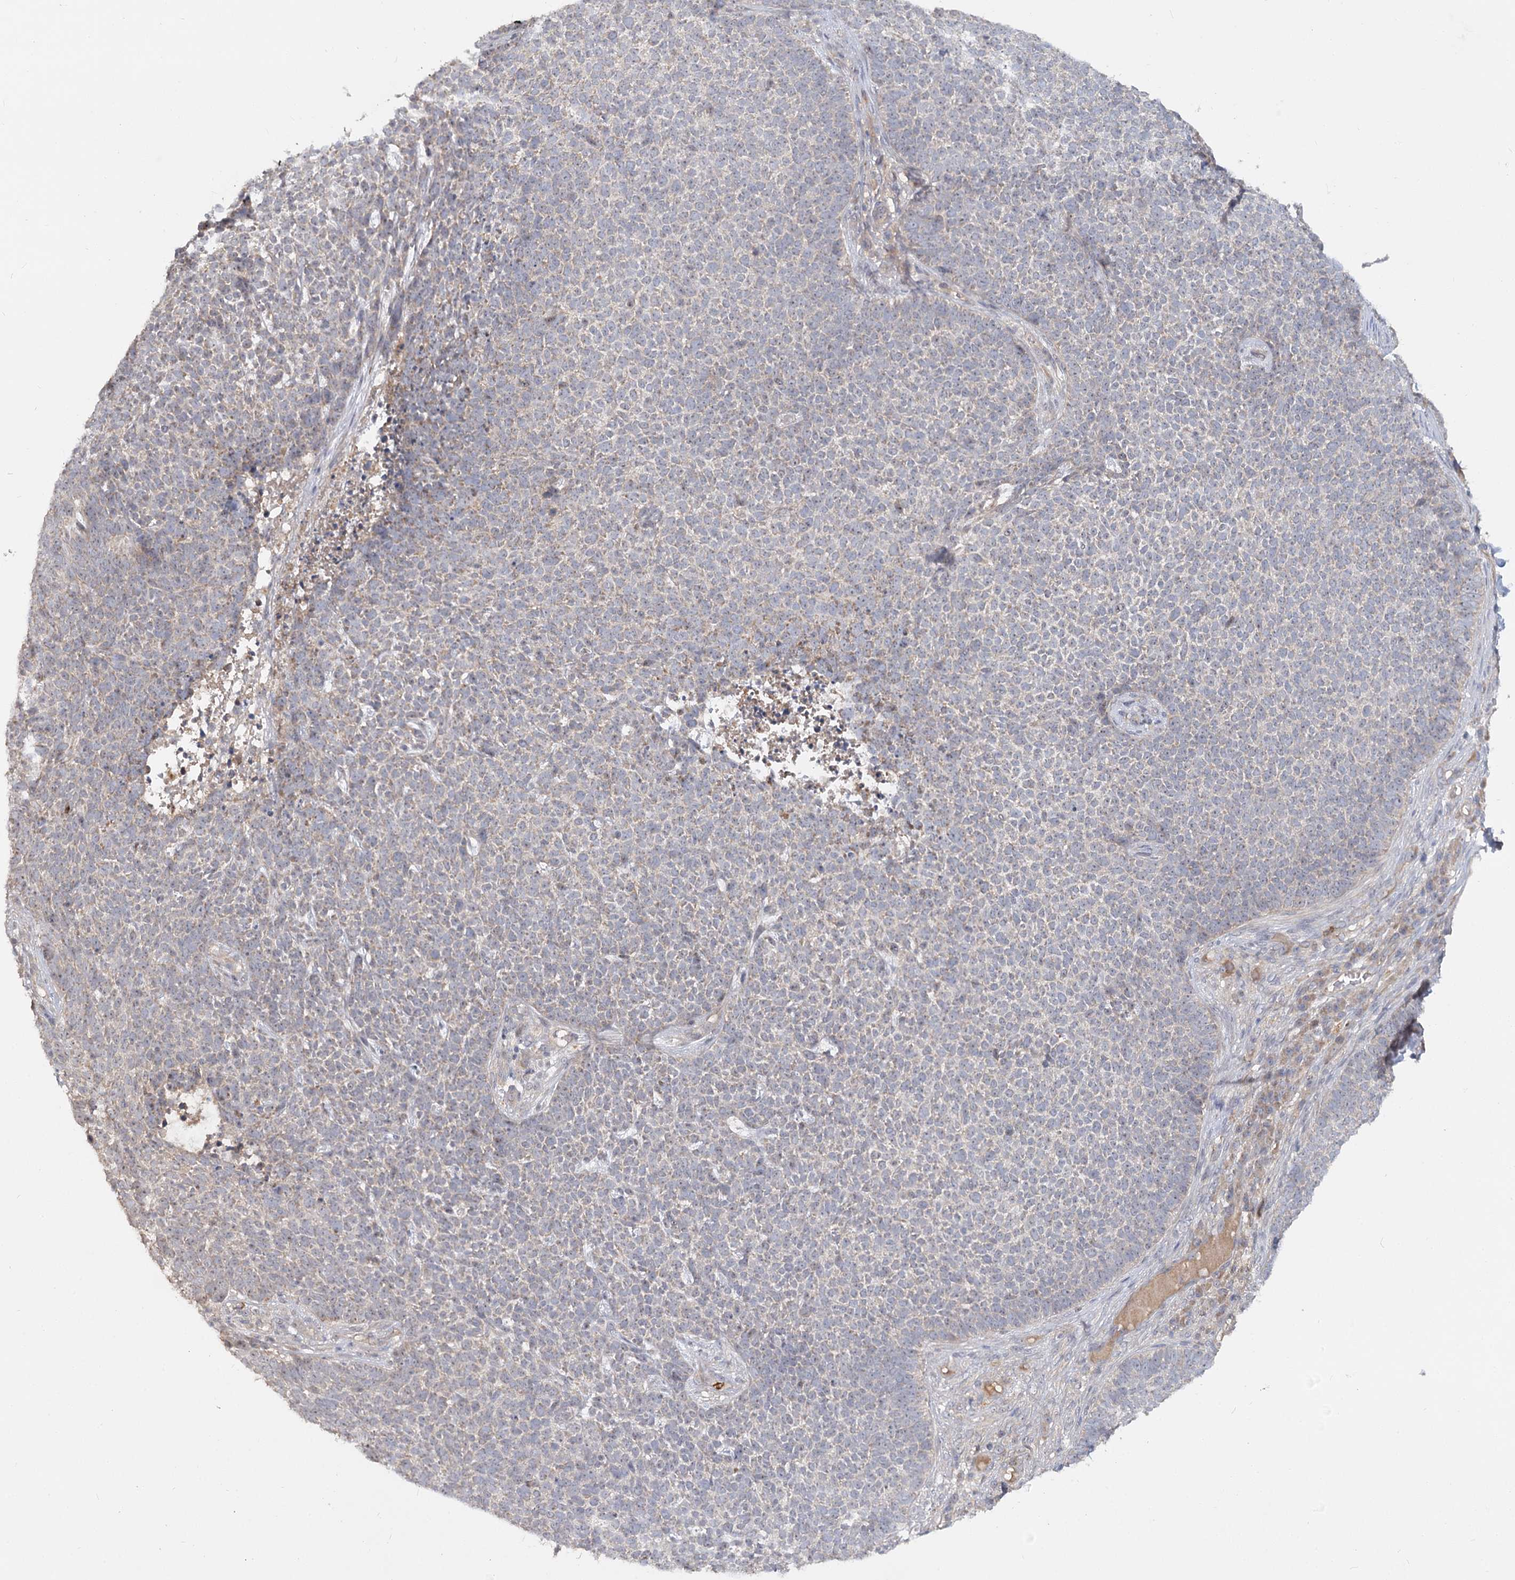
{"staining": {"intensity": "weak", "quantity": "<25%", "location": "cytoplasmic/membranous"}, "tissue": "skin cancer", "cell_type": "Tumor cells", "image_type": "cancer", "snomed": [{"axis": "morphology", "description": "Basal cell carcinoma"}, {"axis": "topography", "description": "Skin"}], "caption": "Protein analysis of skin cancer (basal cell carcinoma) displays no significant staining in tumor cells.", "gene": "ANGPTL5", "patient": {"sex": "female", "age": 84}}